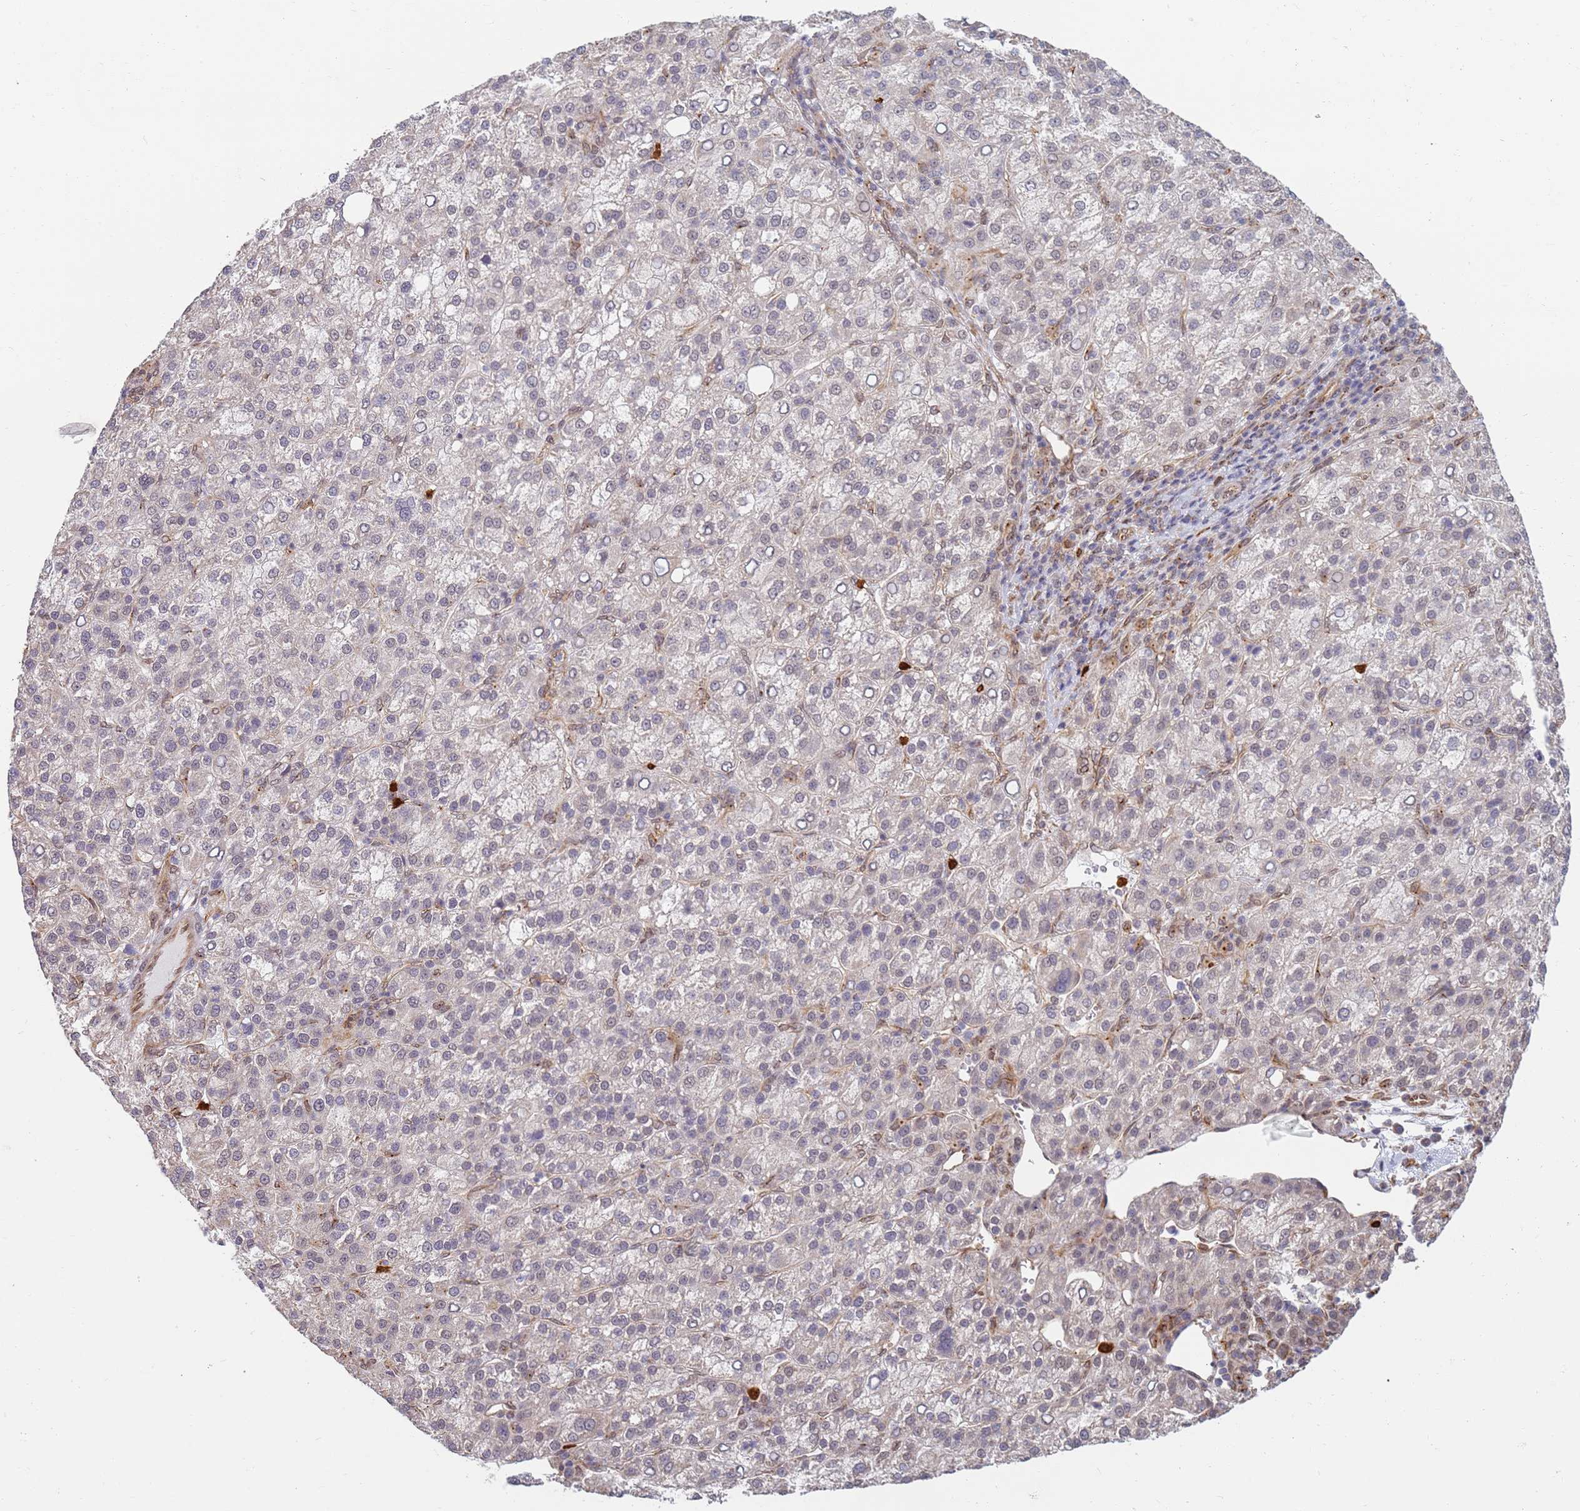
{"staining": {"intensity": "negative", "quantity": "none", "location": "none"}, "tissue": "liver cancer", "cell_type": "Tumor cells", "image_type": "cancer", "snomed": [{"axis": "morphology", "description": "Carcinoma, Hepatocellular, NOS"}, {"axis": "topography", "description": "Liver"}], "caption": "The photomicrograph demonstrates no significant positivity in tumor cells of liver hepatocellular carcinoma.", "gene": "CEP170", "patient": {"sex": "female", "age": 58}}